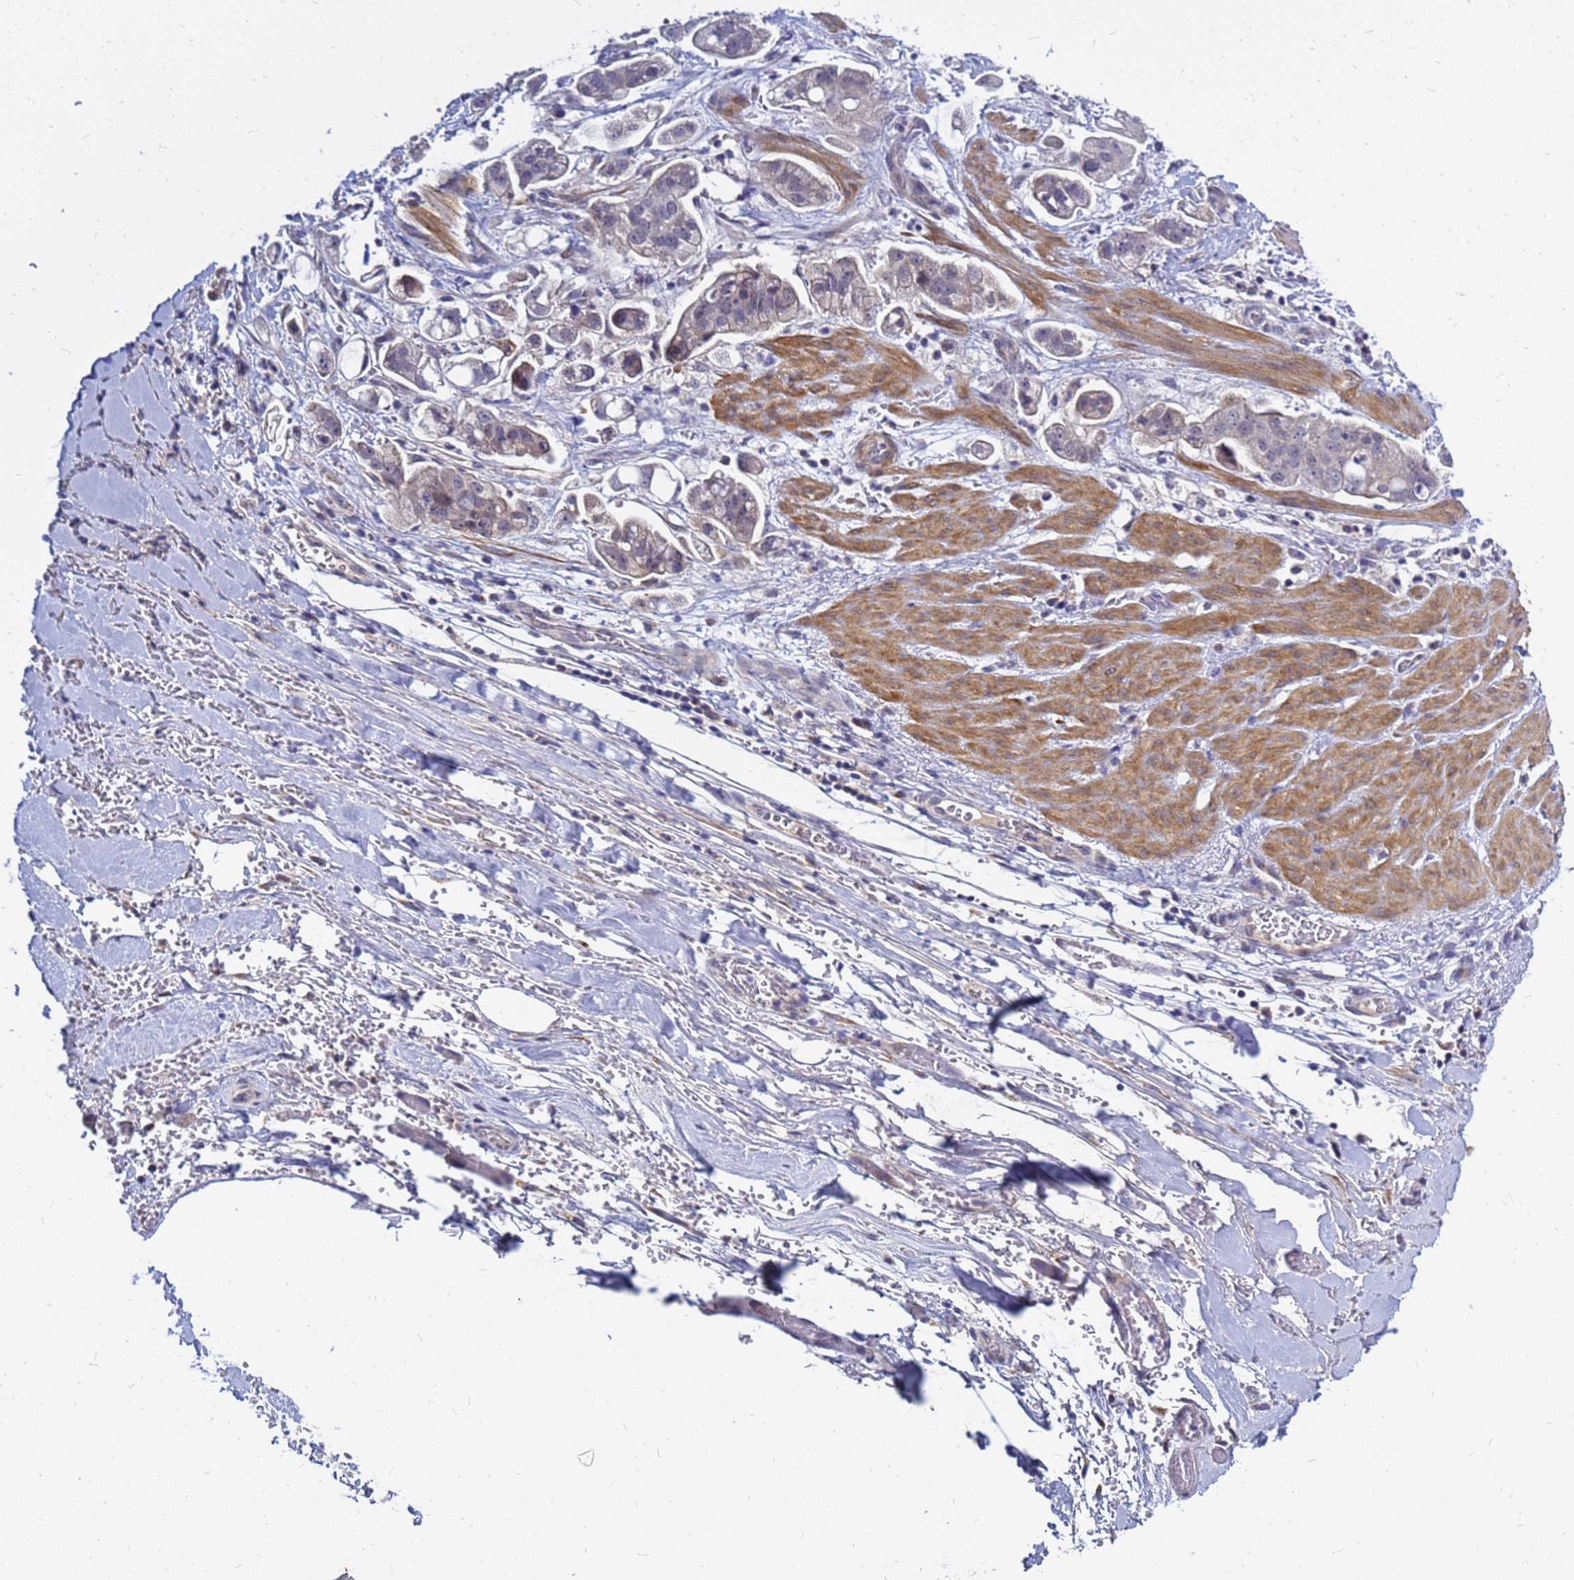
{"staining": {"intensity": "negative", "quantity": "none", "location": "none"}, "tissue": "stomach cancer", "cell_type": "Tumor cells", "image_type": "cancer", "snomed": [{"axis": "morphology", "description": "Adenocarcinoma, NOS"}, {"axis": "topography", "description": "Stomach"}], "caption": "A high-resolution histopathology image shows immunohistochemistry staining of stomach cancer (adenocarcinoma), which reveals no significant expression in tumor cells.", "gene": "SRGAP3", "patient": {"sex": "male", "age": 62}}